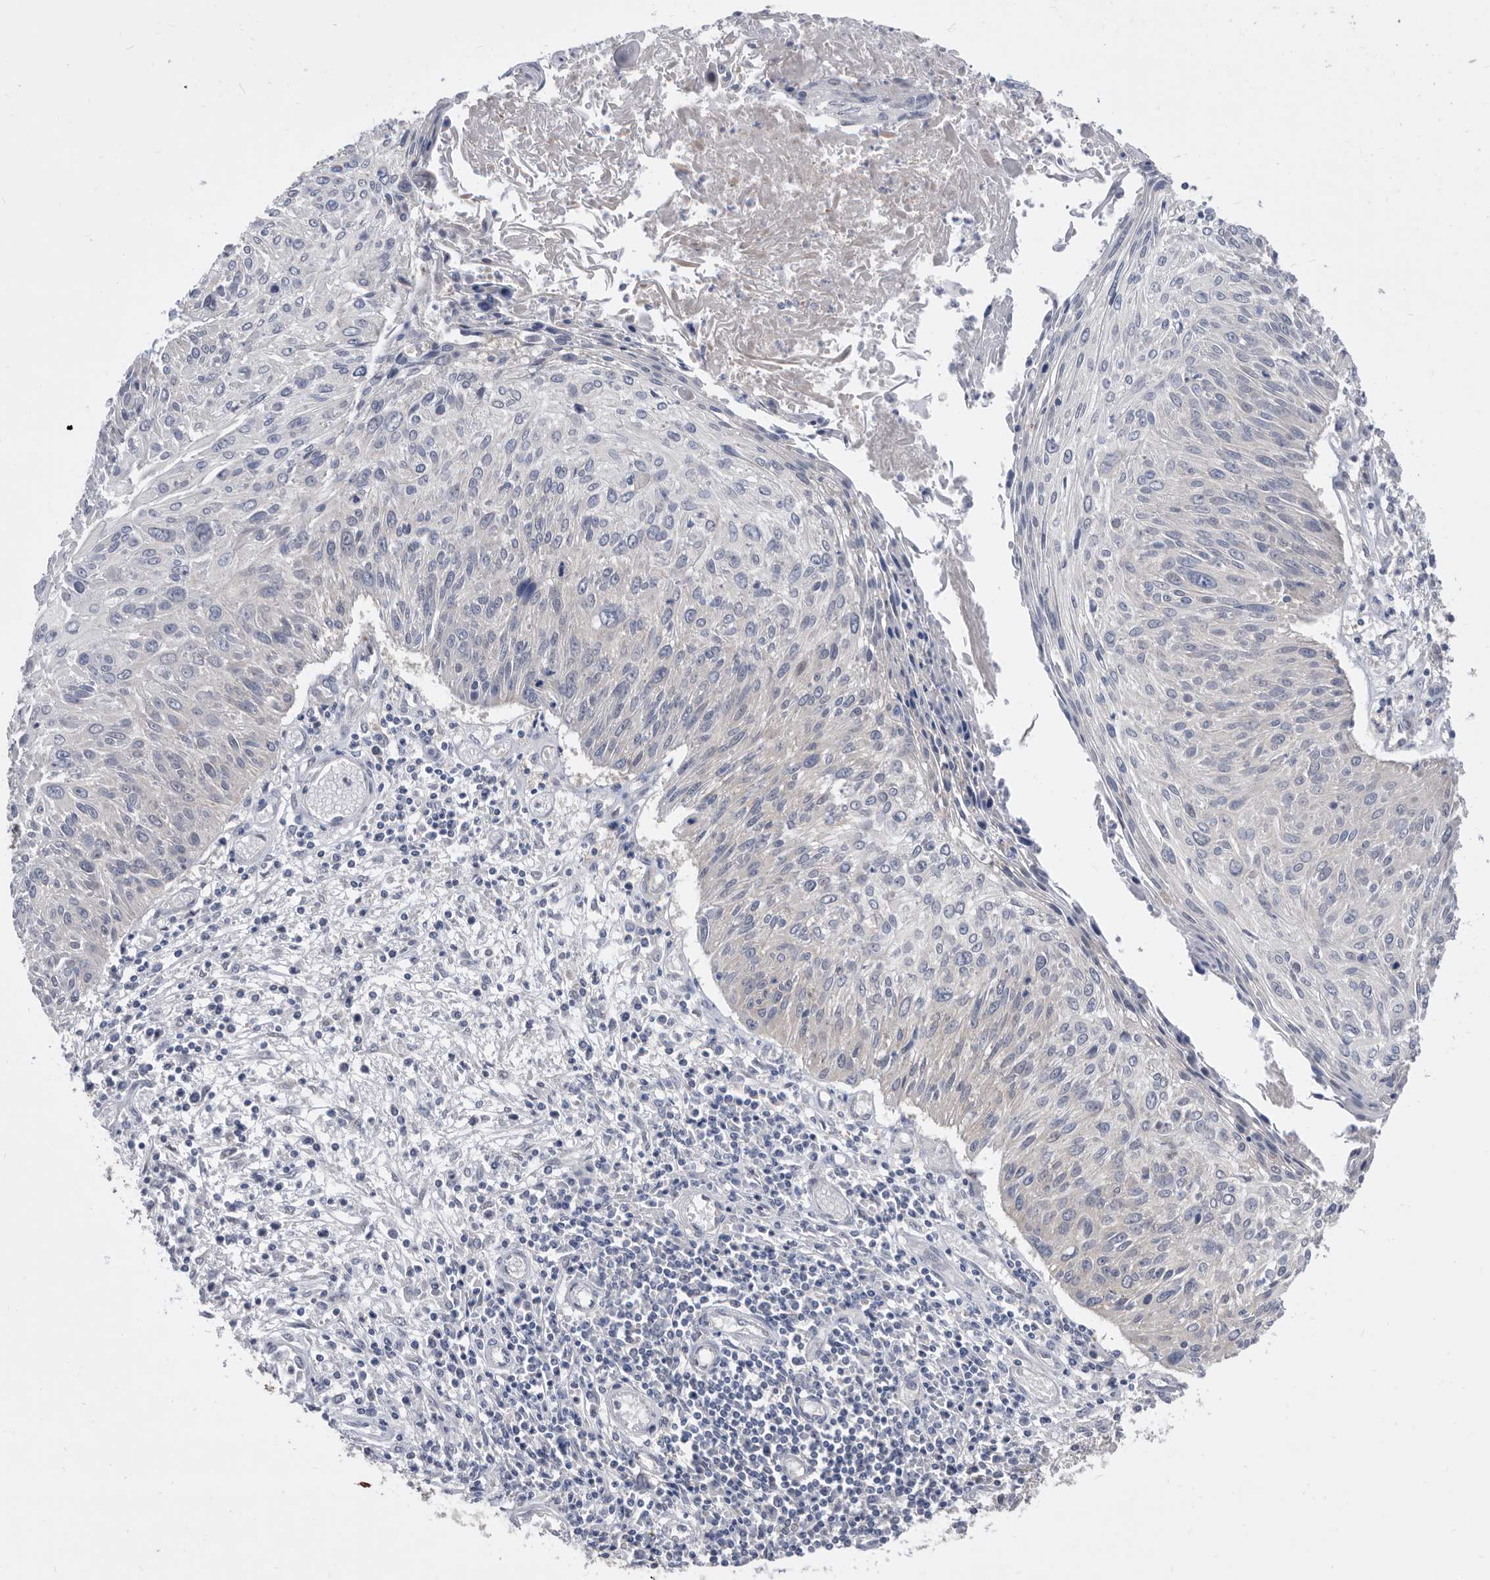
{"staining": {"intensity": "negative", "quantity": "none", "location": "none"}, "tissue": "cervical cancer", "cell_type": "Tumor cells", "image_type": "cancer", "snomed": [{"axis": "morphology", "description": "Squamous cell carcinoma, NOS"}, {"axis": "topography", "description": "Cervix"}], "caption": "Cervical cancer was stained to show a protein in brown. There is no significant staining in tumor cells.", "gene": "CCT4", "patient": {"sex": "female", "age": 51}}